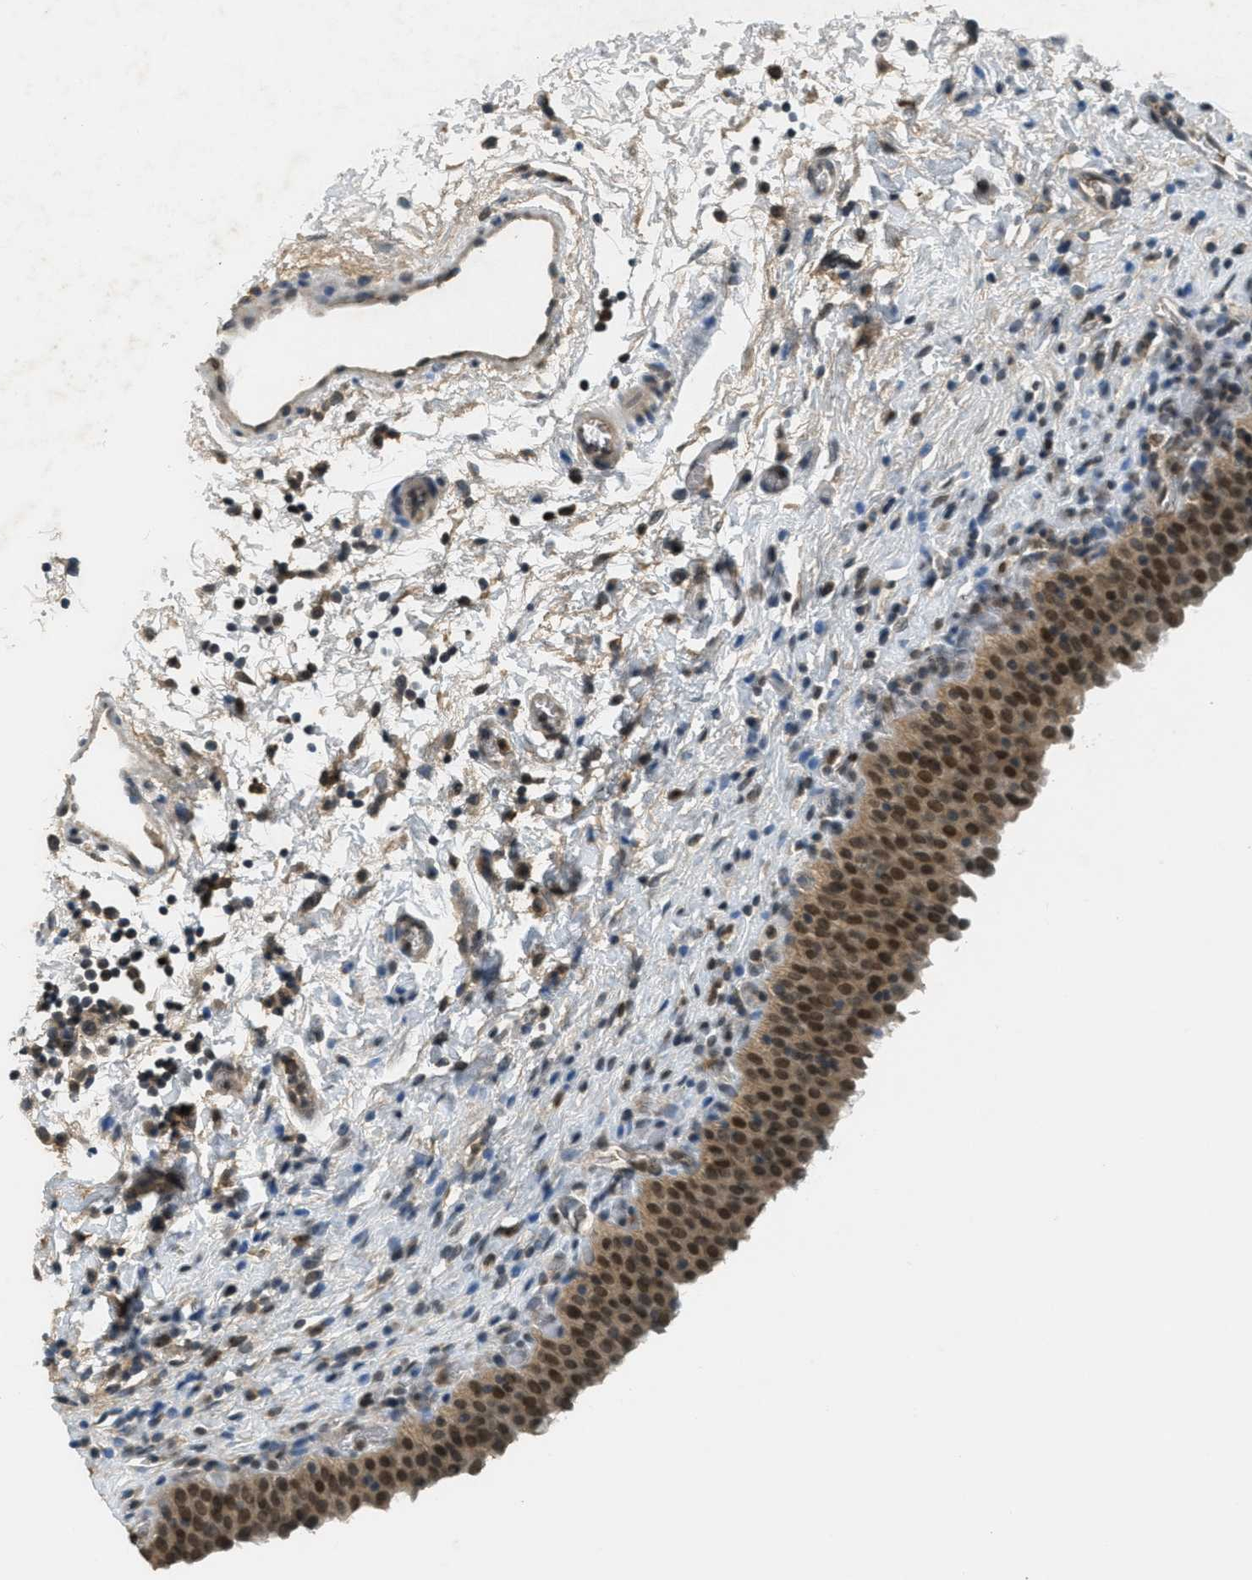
{"staining": {"intensity": "strong", "quantity": ">75%", "location": "cytoplasmic/membranous,nuclear"}, "tissue": "urinary bladder", "cell_type": "Urothelial cells", "image_type": "normal", "snomed": [{"axis": "morphology", "description": "Normal tissue, NOS"}, {"axis": "topography", "description": "Urinary bladder"}], "caption": "Urothelial cells exhibit high levels of strong cytoplasmic/membranous,nuclear staining in about >75% of cells in normal urinary bladder.", "gene": "TCF20", "patient": {"sex": "male", "age": 51}}